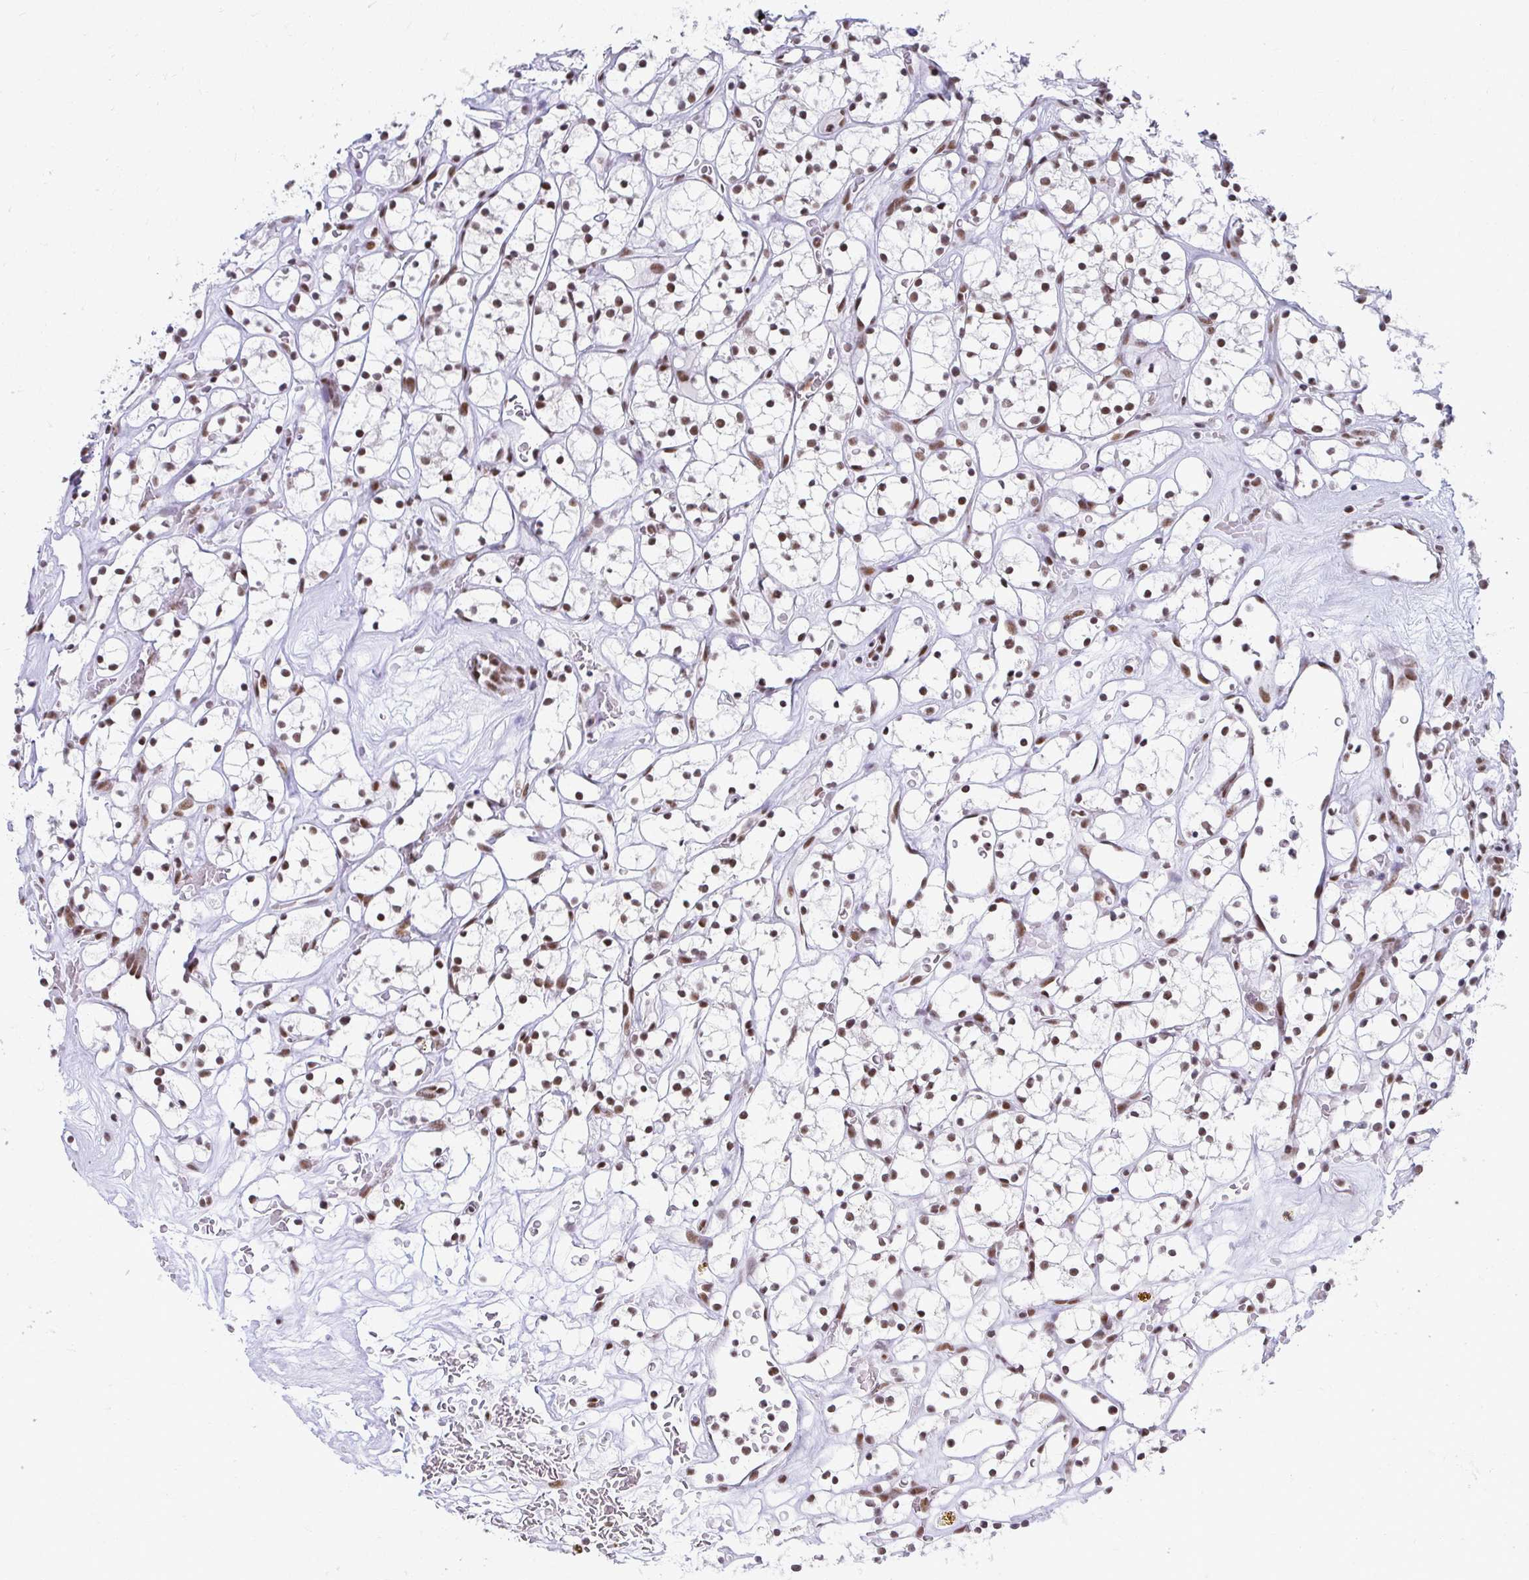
{"staining": {"intensity": "moderate", "quantity": ">75%", "location": "nuclear"}, "tissue": "renal cancer", "cell_type": "Tumor cells", "image_type": "cancer", "snomed": [{"axis": "morphology", "description": "Adenocarcinoma, NOS"}, {"axis": "topography", "description": "Kidney"}], "caption": "IHC photomicrograph of human renal cancer stained for a protein (brown), which shows medium levels of moderate nuclear expression in approximately >75% of tumor cells.", "gene": "CREBBP", "patient": {"sex": "female", "age": 64}}